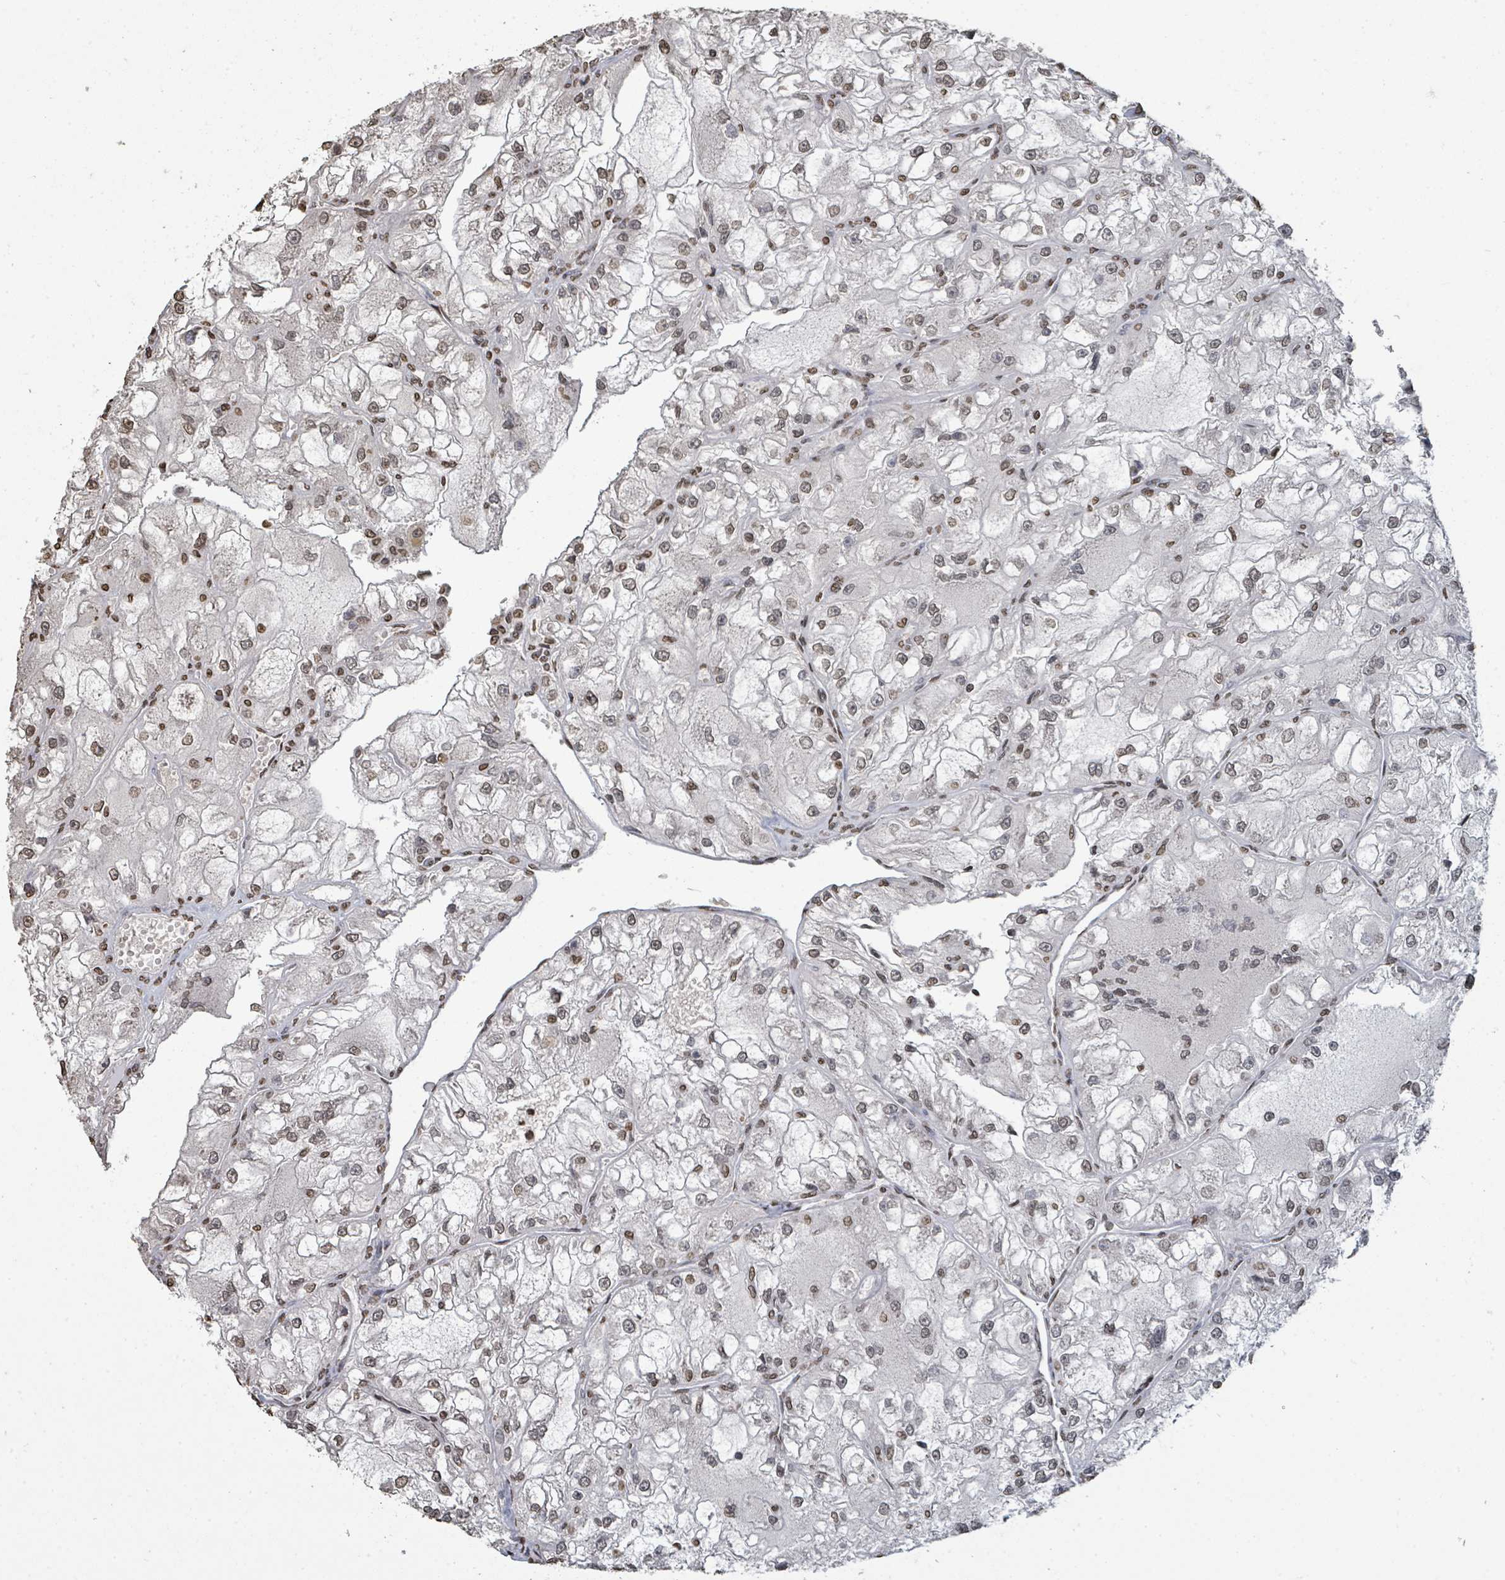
{"staining": {"intensity": "moderate", "quantity": ">75%", "location": "nuclear"}, "tissue": "renal cancer", "cell_type": "Tumor cells", "image_type": "cancer", "snomed": [{"axis": "morphology", "description": "Adenocarcinoma, NOS"}, {"axis": "topography", "description": "Kidney"}], "caption": "A histopathology image showing moderate nuclear expression in approximately >75% of tumor cells in renal adenocarcinoma, as visualized by brown immunohistochemical staining.", "gene": "MRPS12", "patient": {"sex": "female", "age": 72}}